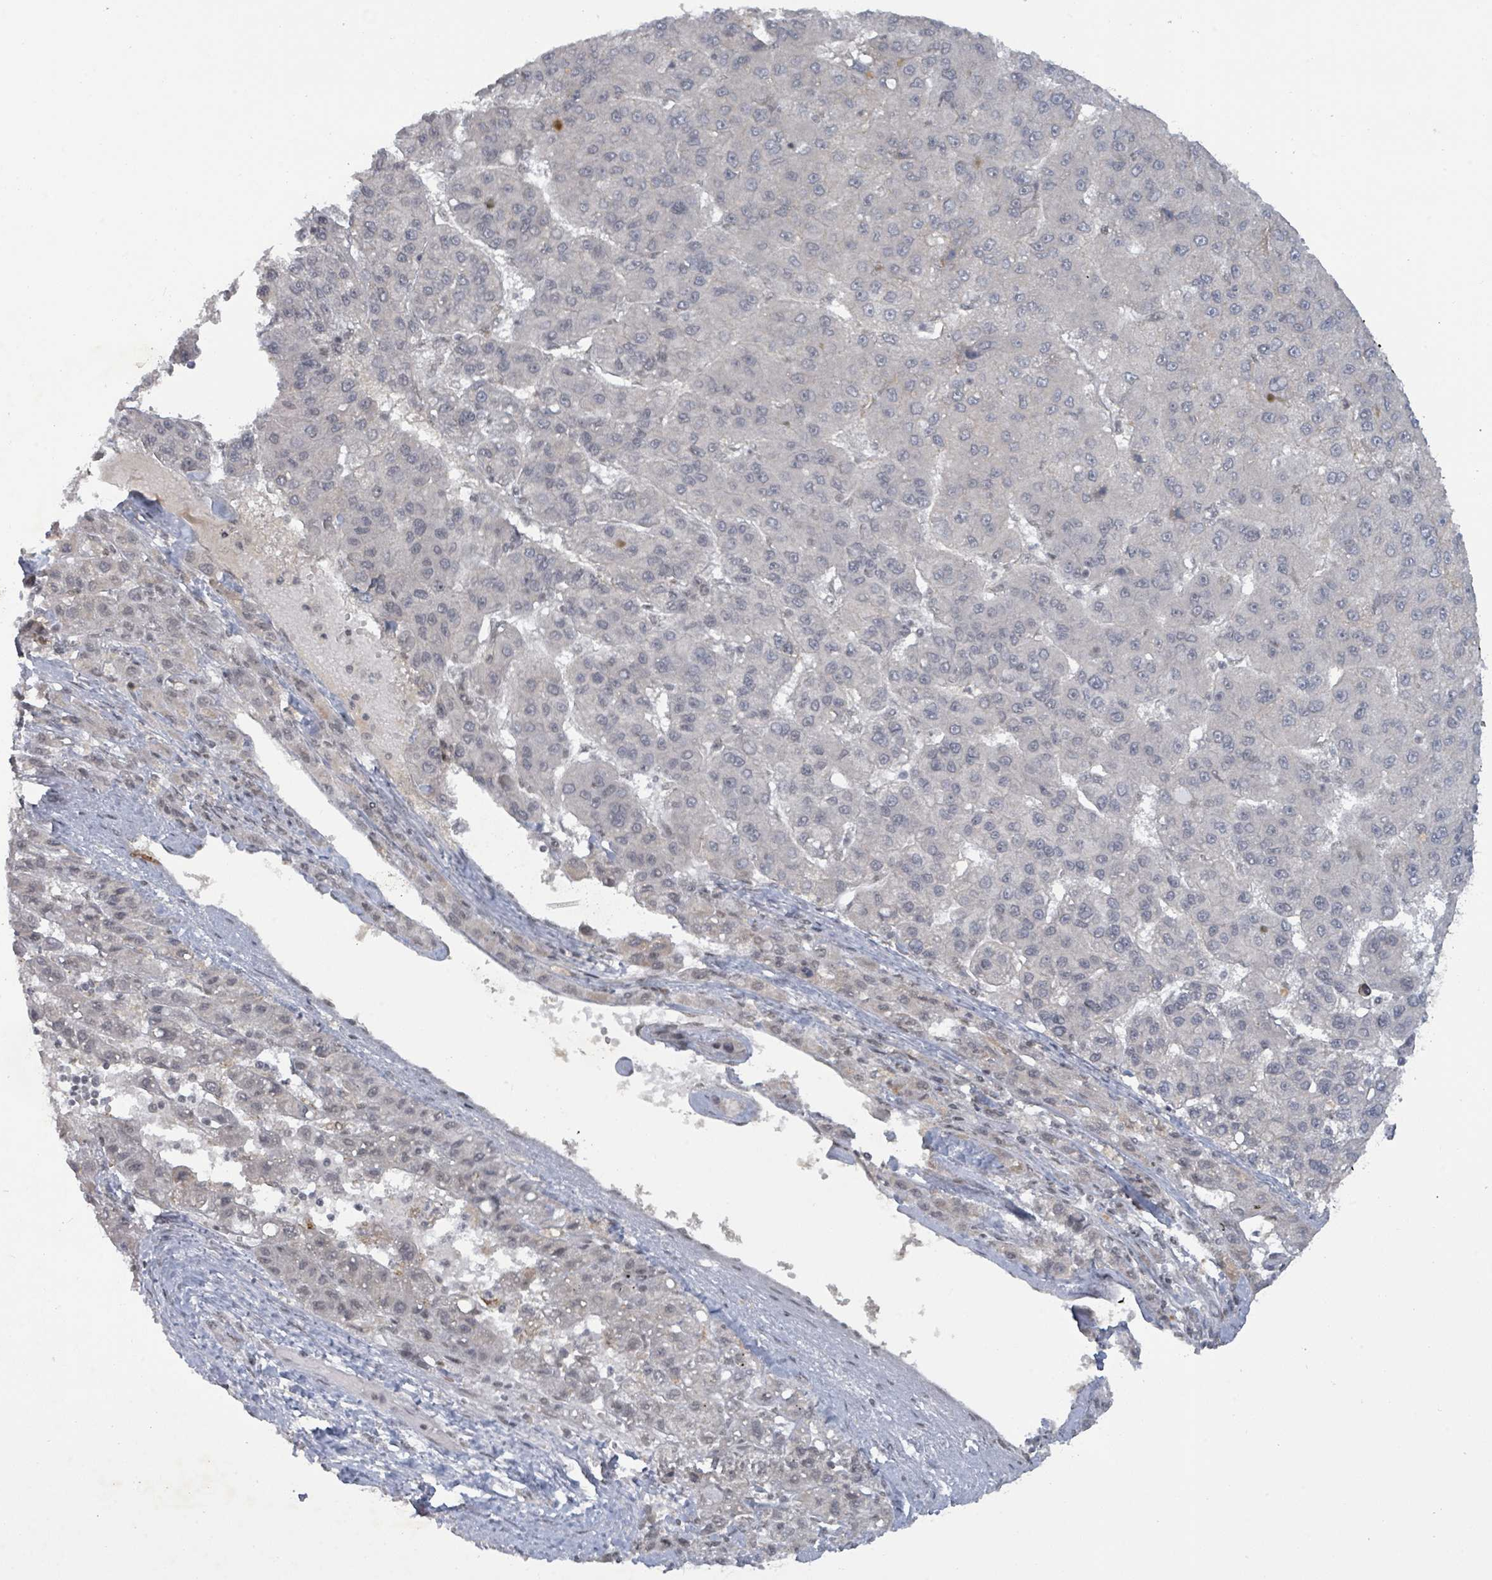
{"staining": {"intensity": "negative", "quantity": "none", "location": "none"}, "tissue": "liver cancer", "cell_type": "Tumor cells", "image_type": "cancer", "snomed": [{"axis": "morphology", "description": "Carcinoma, Hepatocellular, NOS"}, {"axis": "topography", "description": "Liver"}], "caption": "This is a histopathology image of immunohistochemistry staining of liver hepatocellular carcinoma, which shows no positivity in tumor cells. The staining is performed using DAB brown chromogen with nuclei counter-stained in using hematoxylin.", "gene": "BANP", "patient": {"sex": "female", "age": 82}}